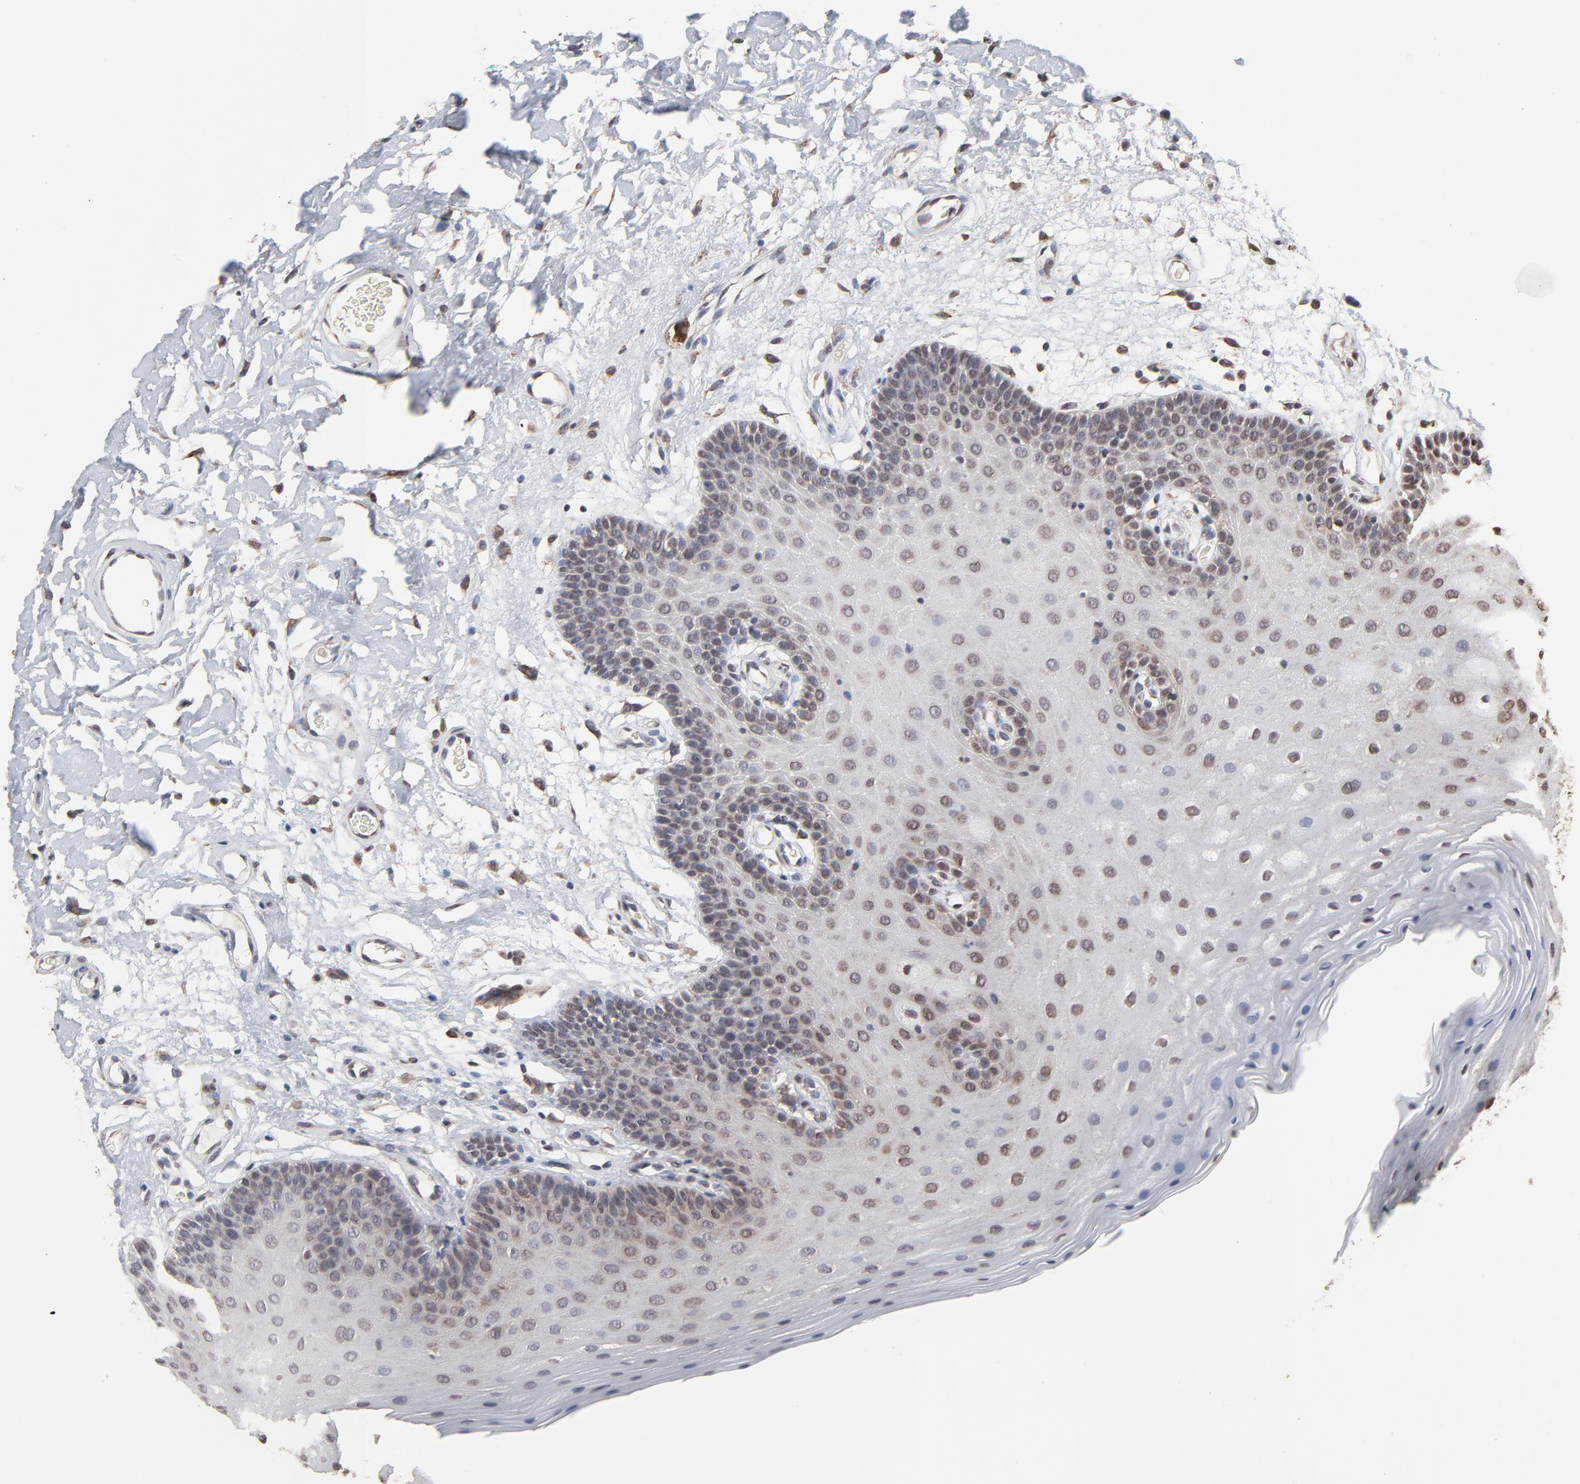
{"staining": {"intensity": "moderate", "quantity": "25%-75%", "location": "nuclear"}, "tissue": "oral mucosa", "cell_type": "Squamous epithelial cells", "image_type": "normal", "snomed": [{"axis": "morphology", "description": "Normal tissue, NOS"}, {"axis": "morphology", "description": "Squamous cell carcinoma, NOS"}, {"axis": "topography", "description": "Skeletal muscle"}, {"axis": "topography", "description": "Oral tissue"}, {"axis": "topography", "description": "Head-Neck"}], "caption": "An immunohistochemistry (IHC) histopathology image of normal tissue is shown. Protein staining in brown labels moderate nuclear positivity in oral mucosa within squamous epithelial cells.", "gene": "CHM", "patient": {"sex": "male", "age": 71}}